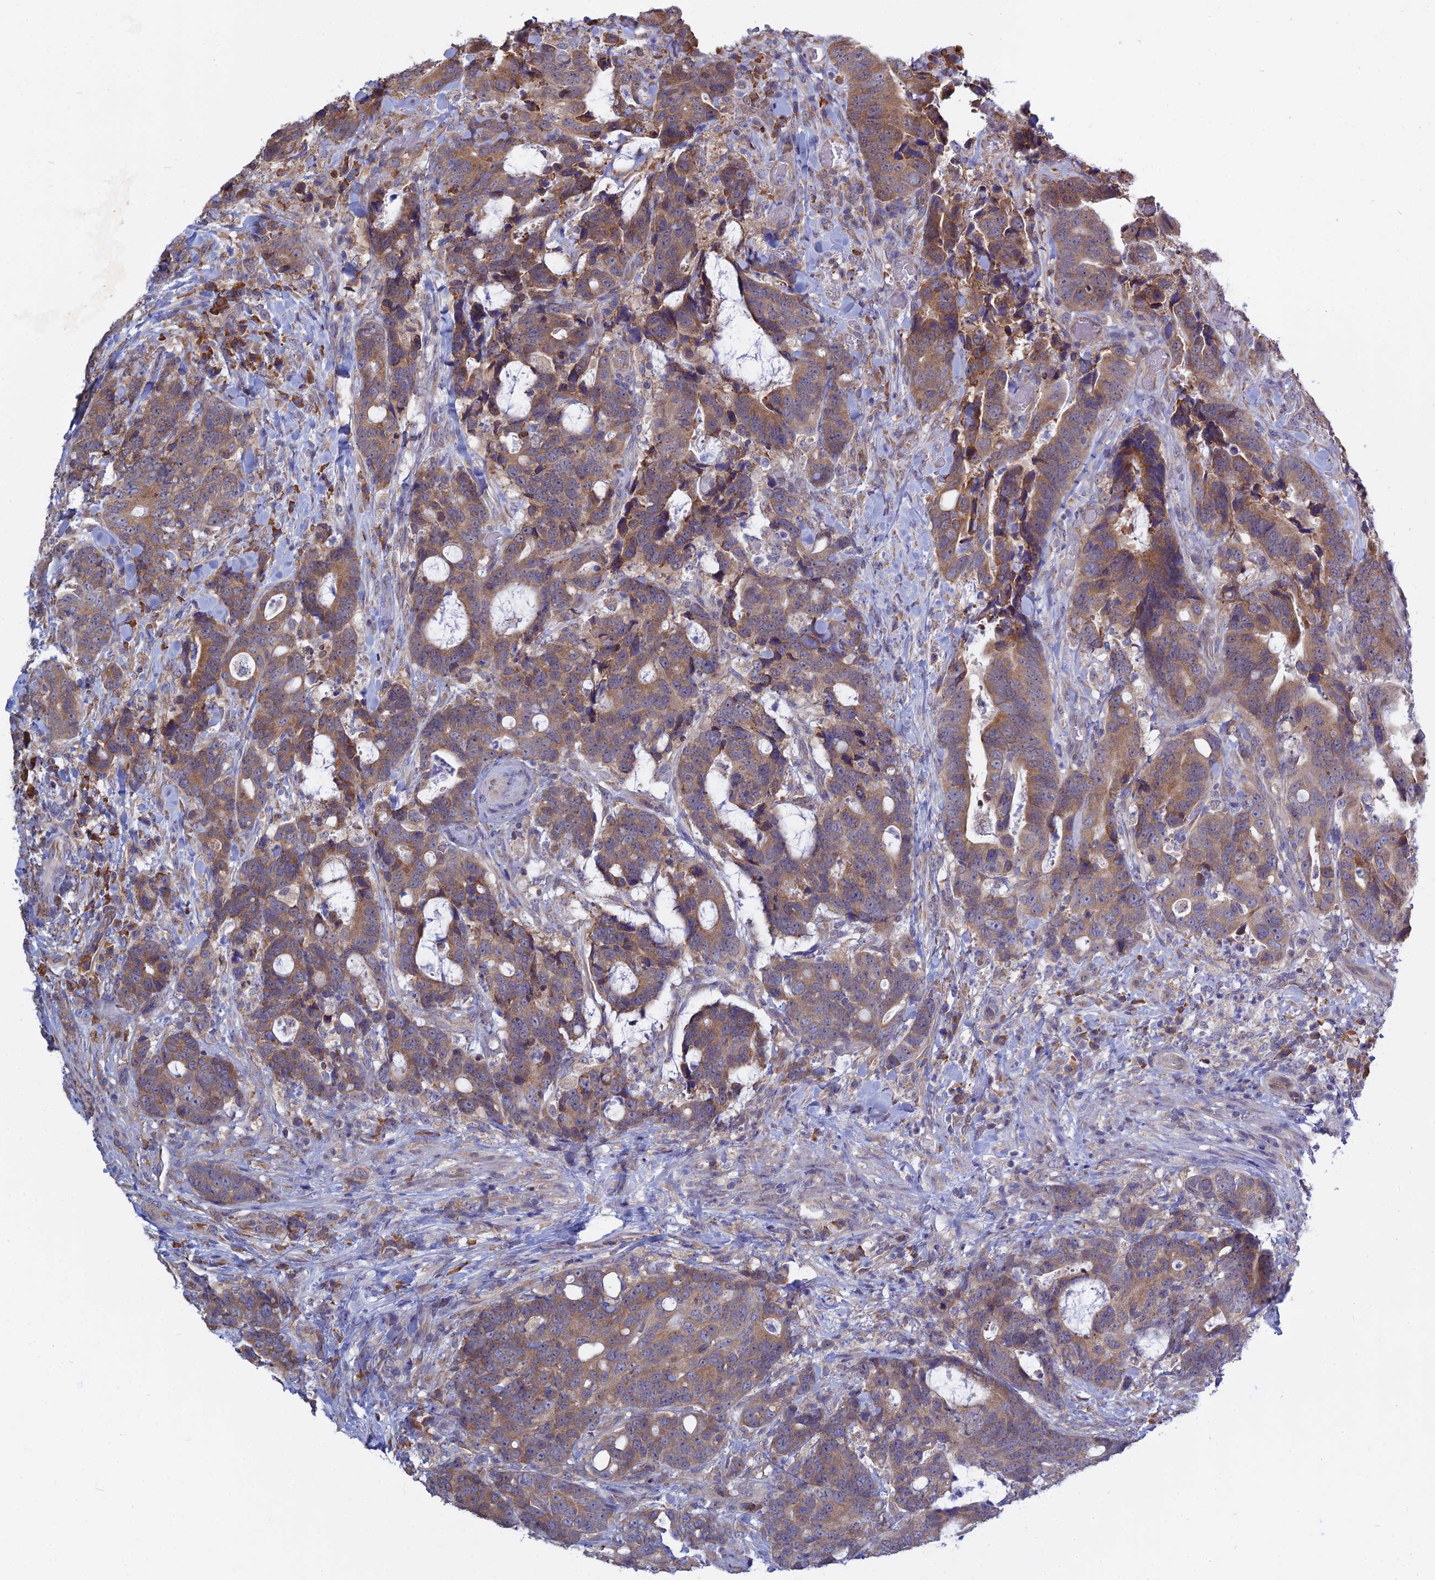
{"staining": {"intensity": "moderate", "quantity": ">75%", "location": "cytoplasmic/membranous"}, "tissue": "colorectal cancer", "cell_type": "Tumor cells", "image_type": "cancer", "snomed": [{"axis": "morphology", "description": "Adenocarcinoma, NOS"}, {"axis": "topography", "description": "Colon"}], "caption": "Immunohistochemistry (DAB) staining of colorectal cancer (adenocarcinoma) displays moderate cytoplasmic/membranous protein positivity in approximately >75% of tumor cells.", "gene": "KIAA1143", "patient": {"sex": "female", "age": 82}}